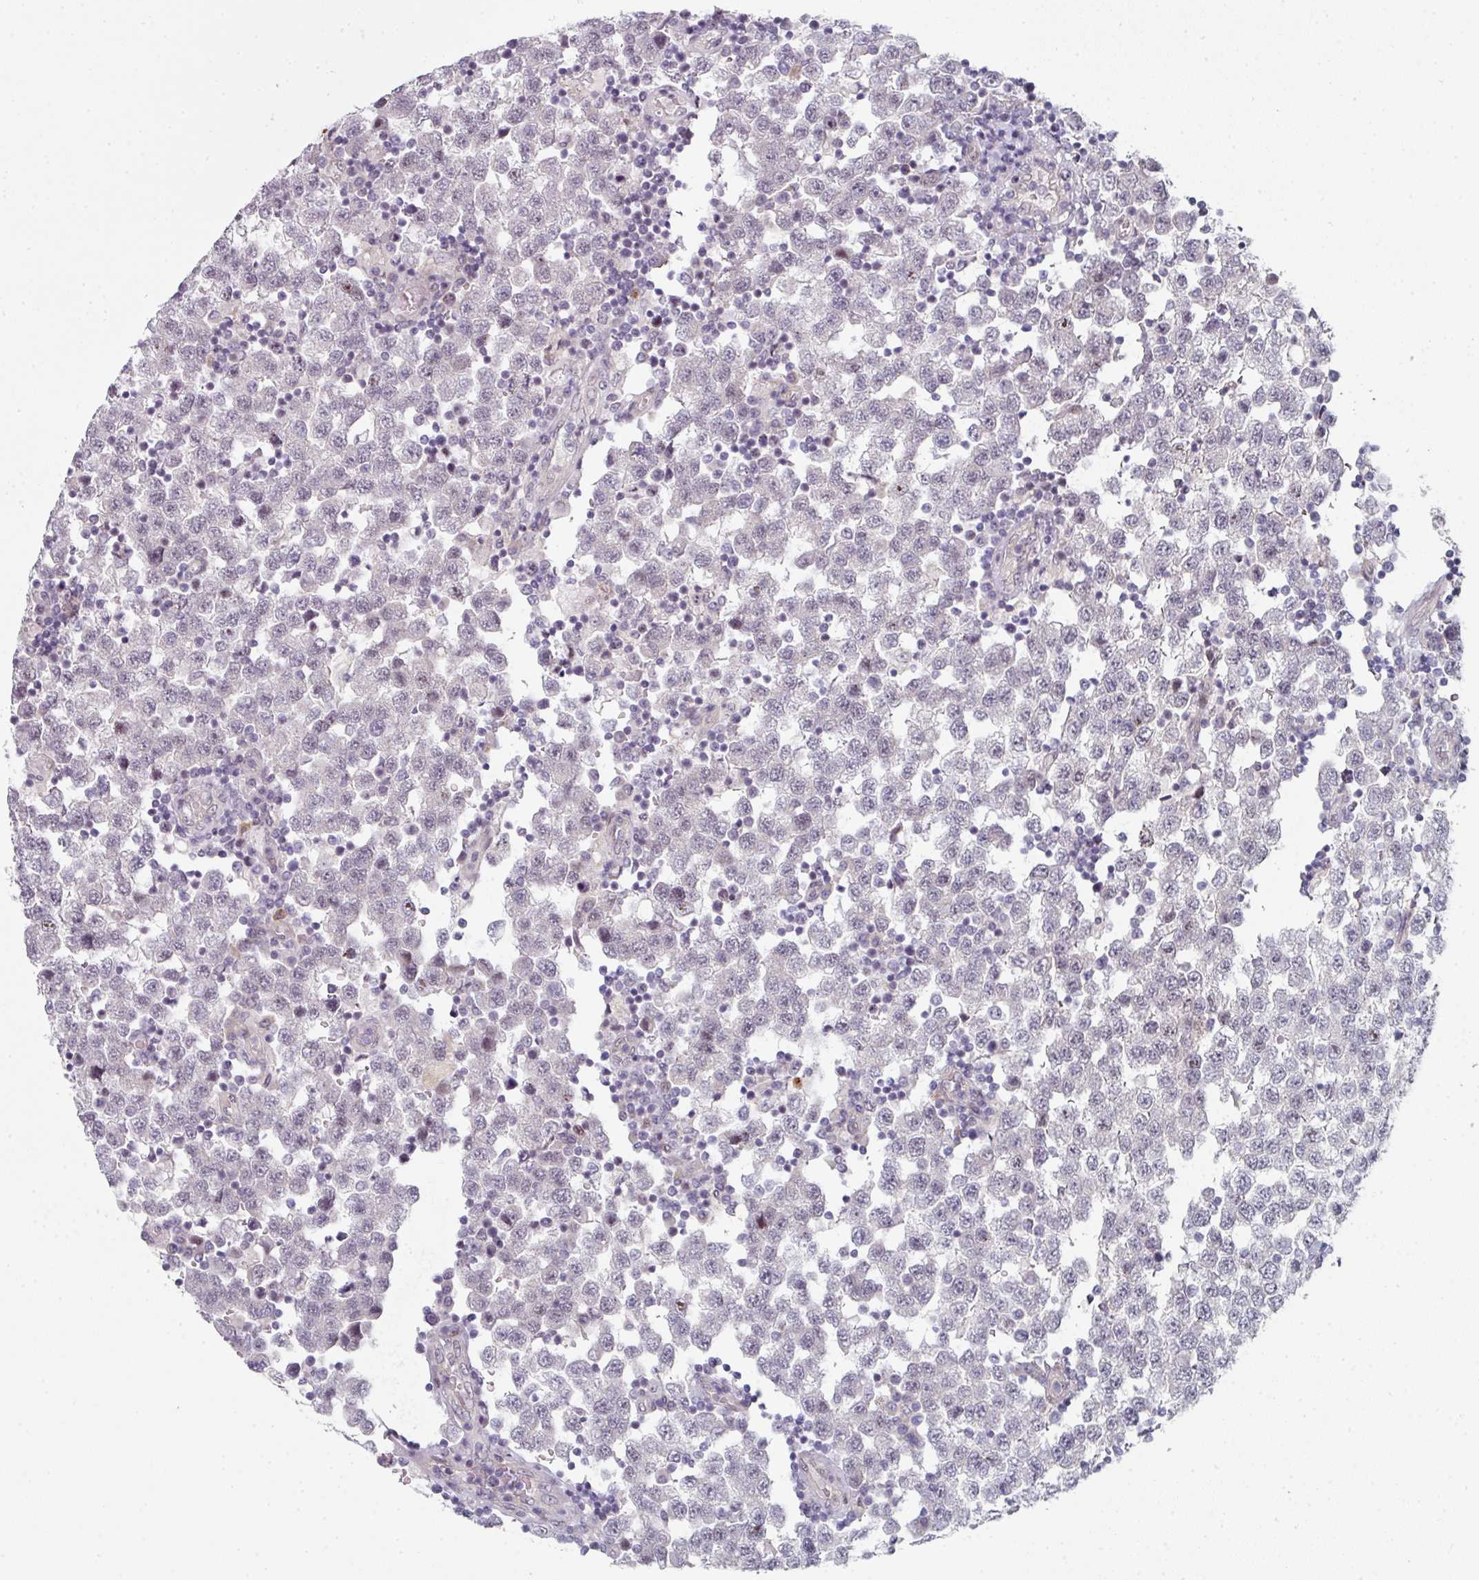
{"staining": {"intensity": "negative", "quantity": "none", "location": "none"}, "tissue": "testis cancer", "cell_type": "Tumor cells", "image_type": "cancer", "snomed": [{"axis": "morphology", "description": "Seminoma, NOS"}, {"axis": "topography", "description": "Testis"}], "caption": "Immunohistochemical staining of testis cancer reveals no significant positivity in tumor cells.", "gene": "TMCC1", "patient": {"sex": "male", "age": 34}}